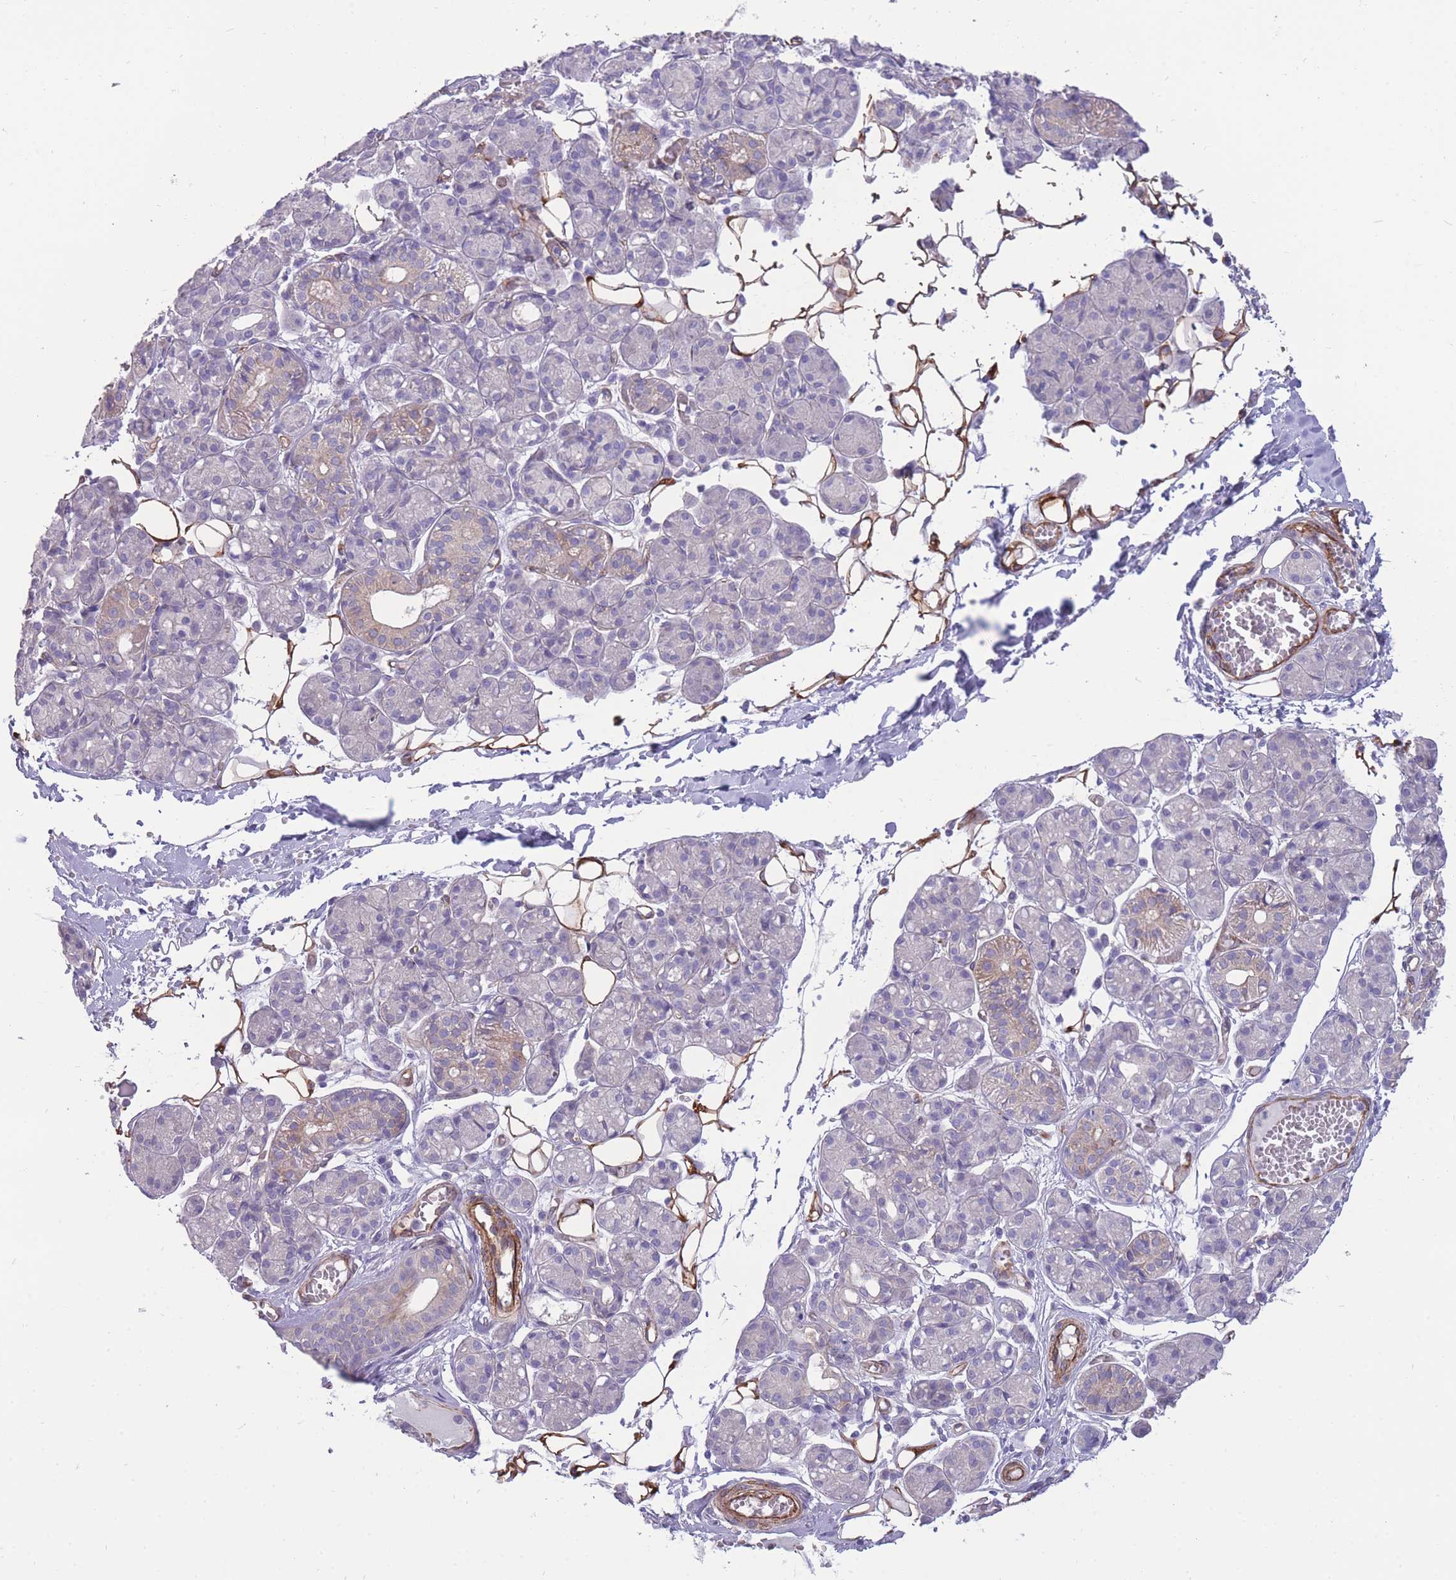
{"staining": {"intensity": "weak", "quantity": "<25%", "location": "cytoplasmic/membranous"}, "tissue": "salivary gland", "cell_type": "Glandular cells", "image_type": "normal", "snomed": [{"axis": "morphology", "description": "Normal tissue, NOS"}, {"axis": "topography", "description": "Salivary gland"}], "caption": "This is an IHC photomicrograph of benign salivary gland. There is no expression in glandular cells.", "gene": "RGS11", "patient": {"sex": "male", "age": 63}}